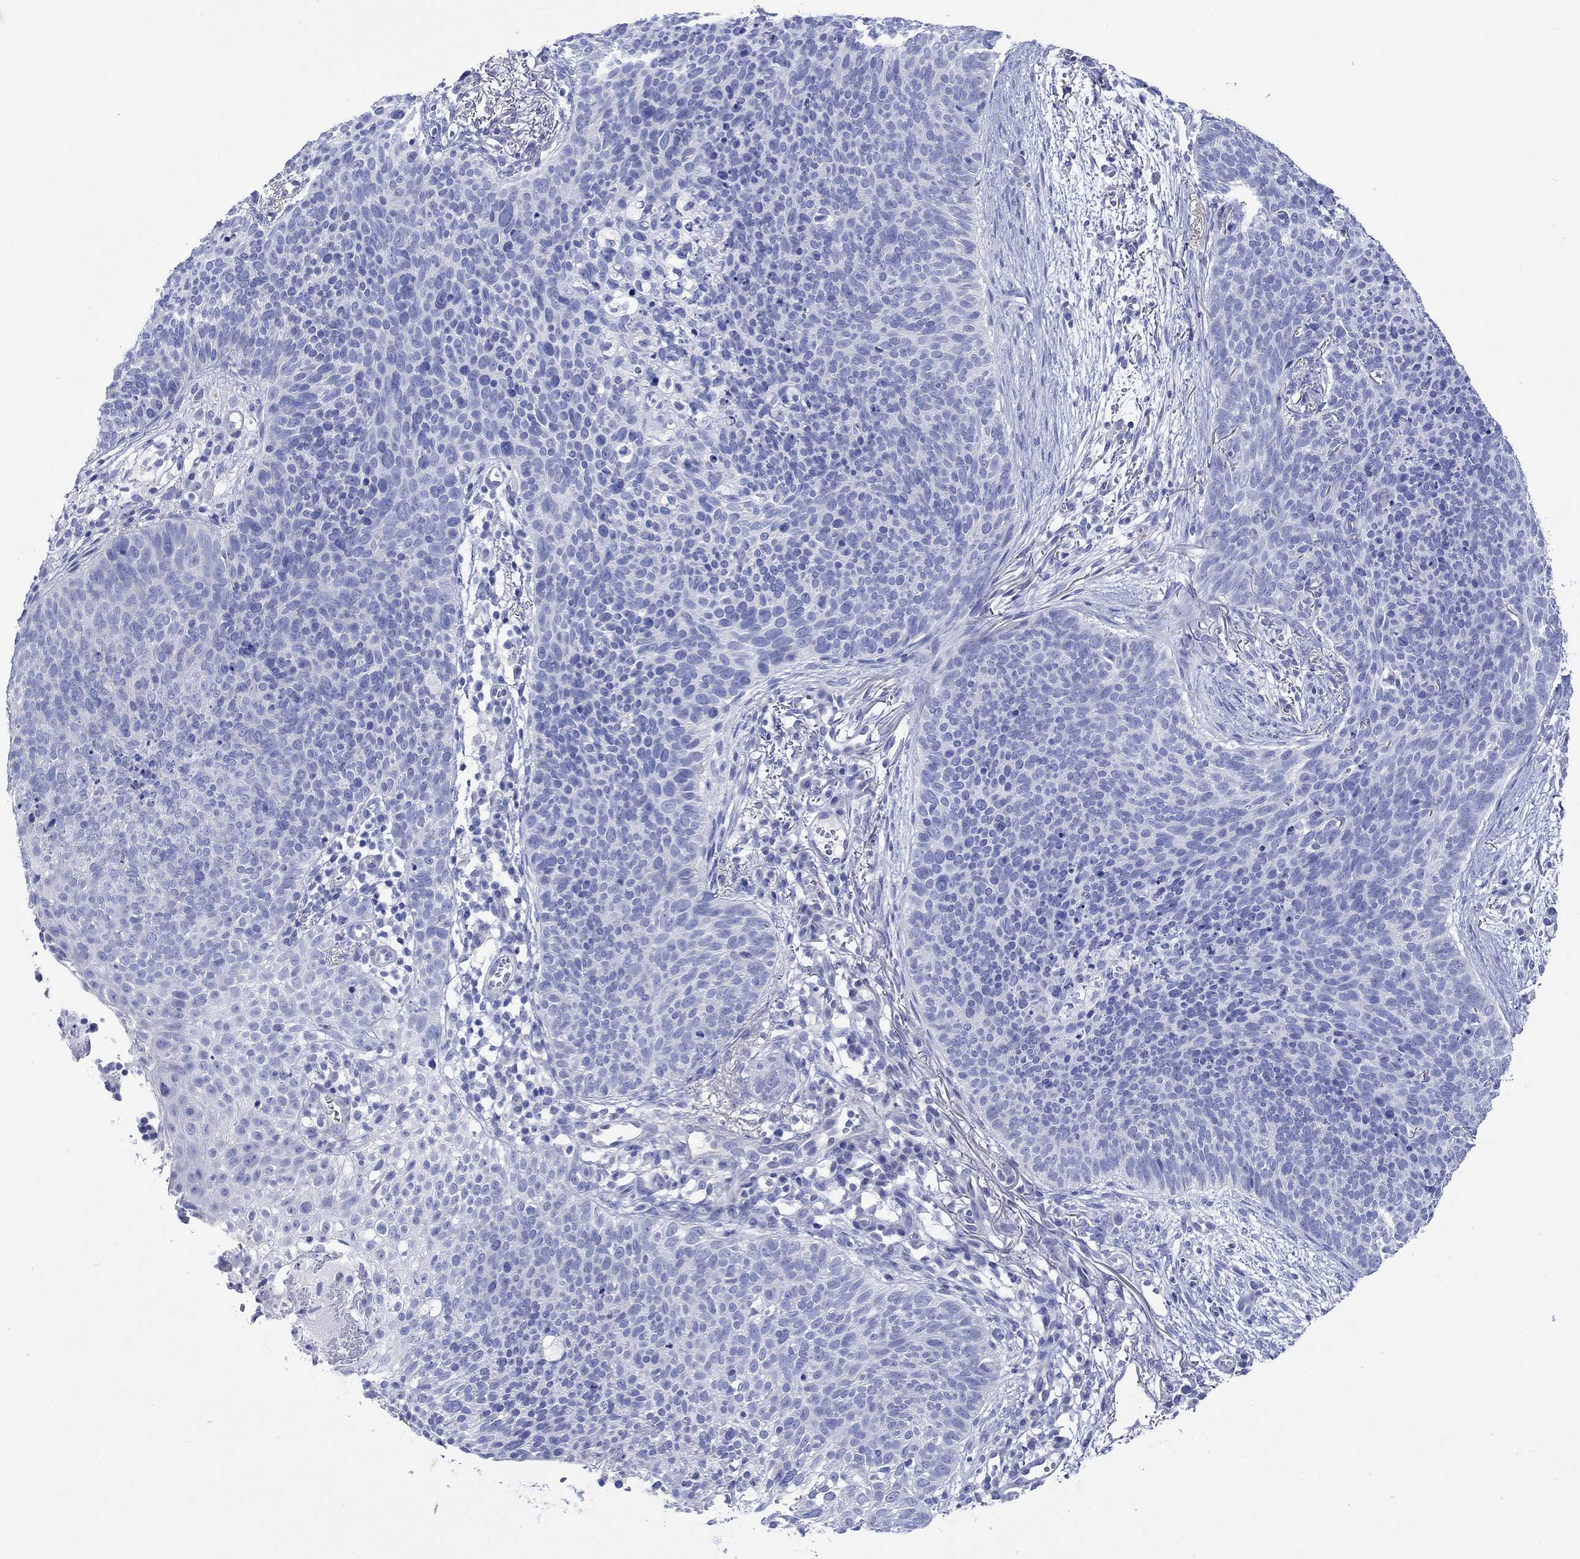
{"staining": {"intensity": "negative", "quantity": "none", "location": "none"}, "tissue": "skin cancer", "cell_type": "Tumor cells", "image_type": "cancer", "snomed": [{"axis": "morphology", "description": "Basal cell carcinoma"}, {"axis": "topography", "description": "Skin"}], "caption": "DAB (3,3'-diaminobenzidine) immunohistochemical staining of skin cancer demonstrates no significant expression in tumor cells.", "gene": "CPLX2", "patient": {"sex": "male", "age": 64}}